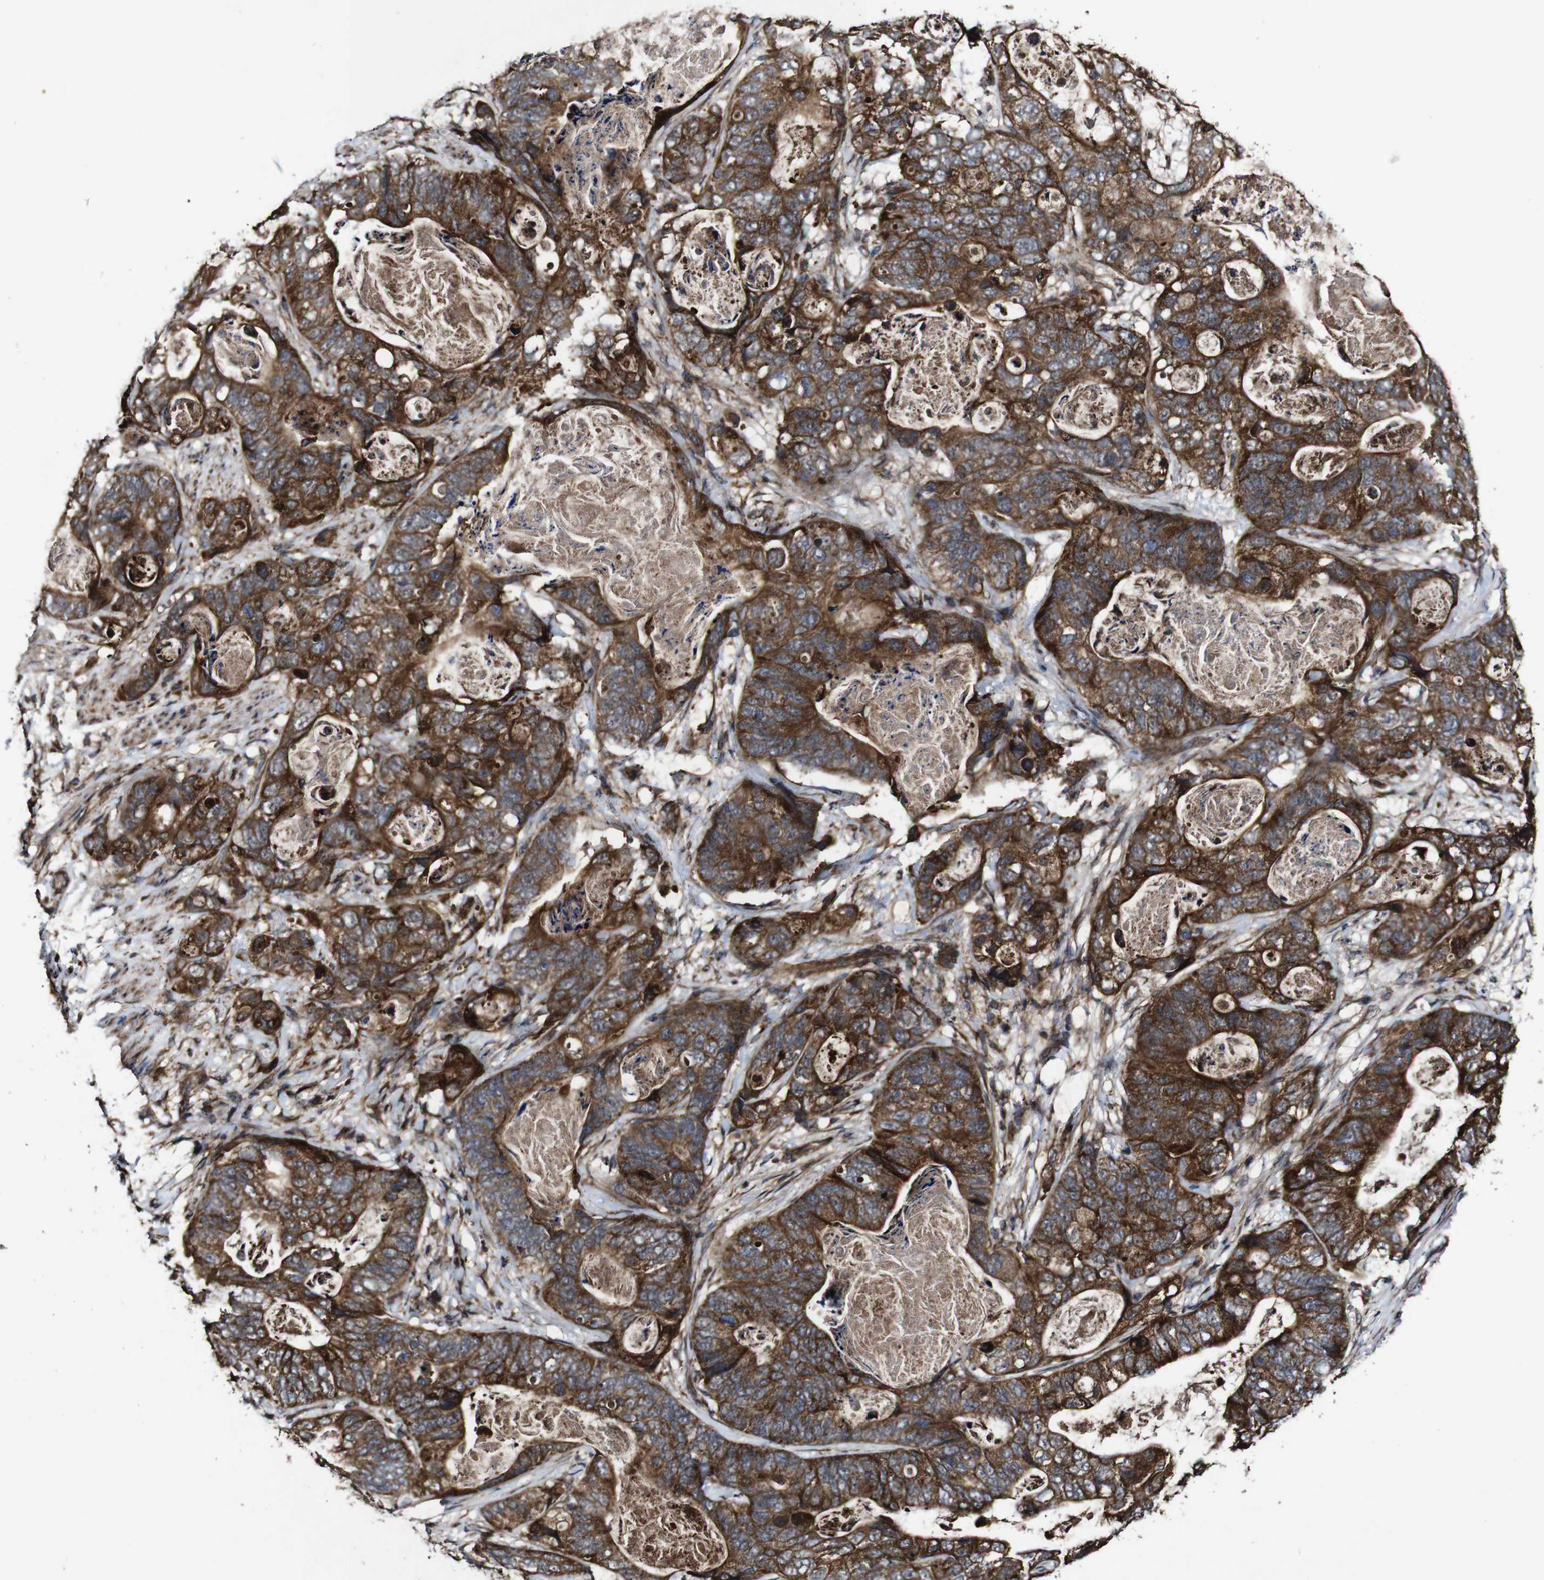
{"staining": {"intensity": "strong", "quantity": ">75%", "location": "cytoplasmic/membranous"}, "tissue": "stomach cancer", "cell_type": "Tumor cells", "image_type": "cancer", "snomed": [{"axis": "morphology", "description": "Adenocarcinoma, NOS"}, {"axis": "topography", "description": "Stomach"}], "caption": "IHC of adenocarcinoma (stomach) shows high levels of strong cytoplasmic/membranous positivity in approximately >75% of tumor cells. The staining was performed using DAB to visualize the protein expression in brown, while the nuclei were stained in blue with hematoxylin (Magnification: 20x).", "gene": "BTN3A3", "patient": {"sex": "female", "age": 89}}